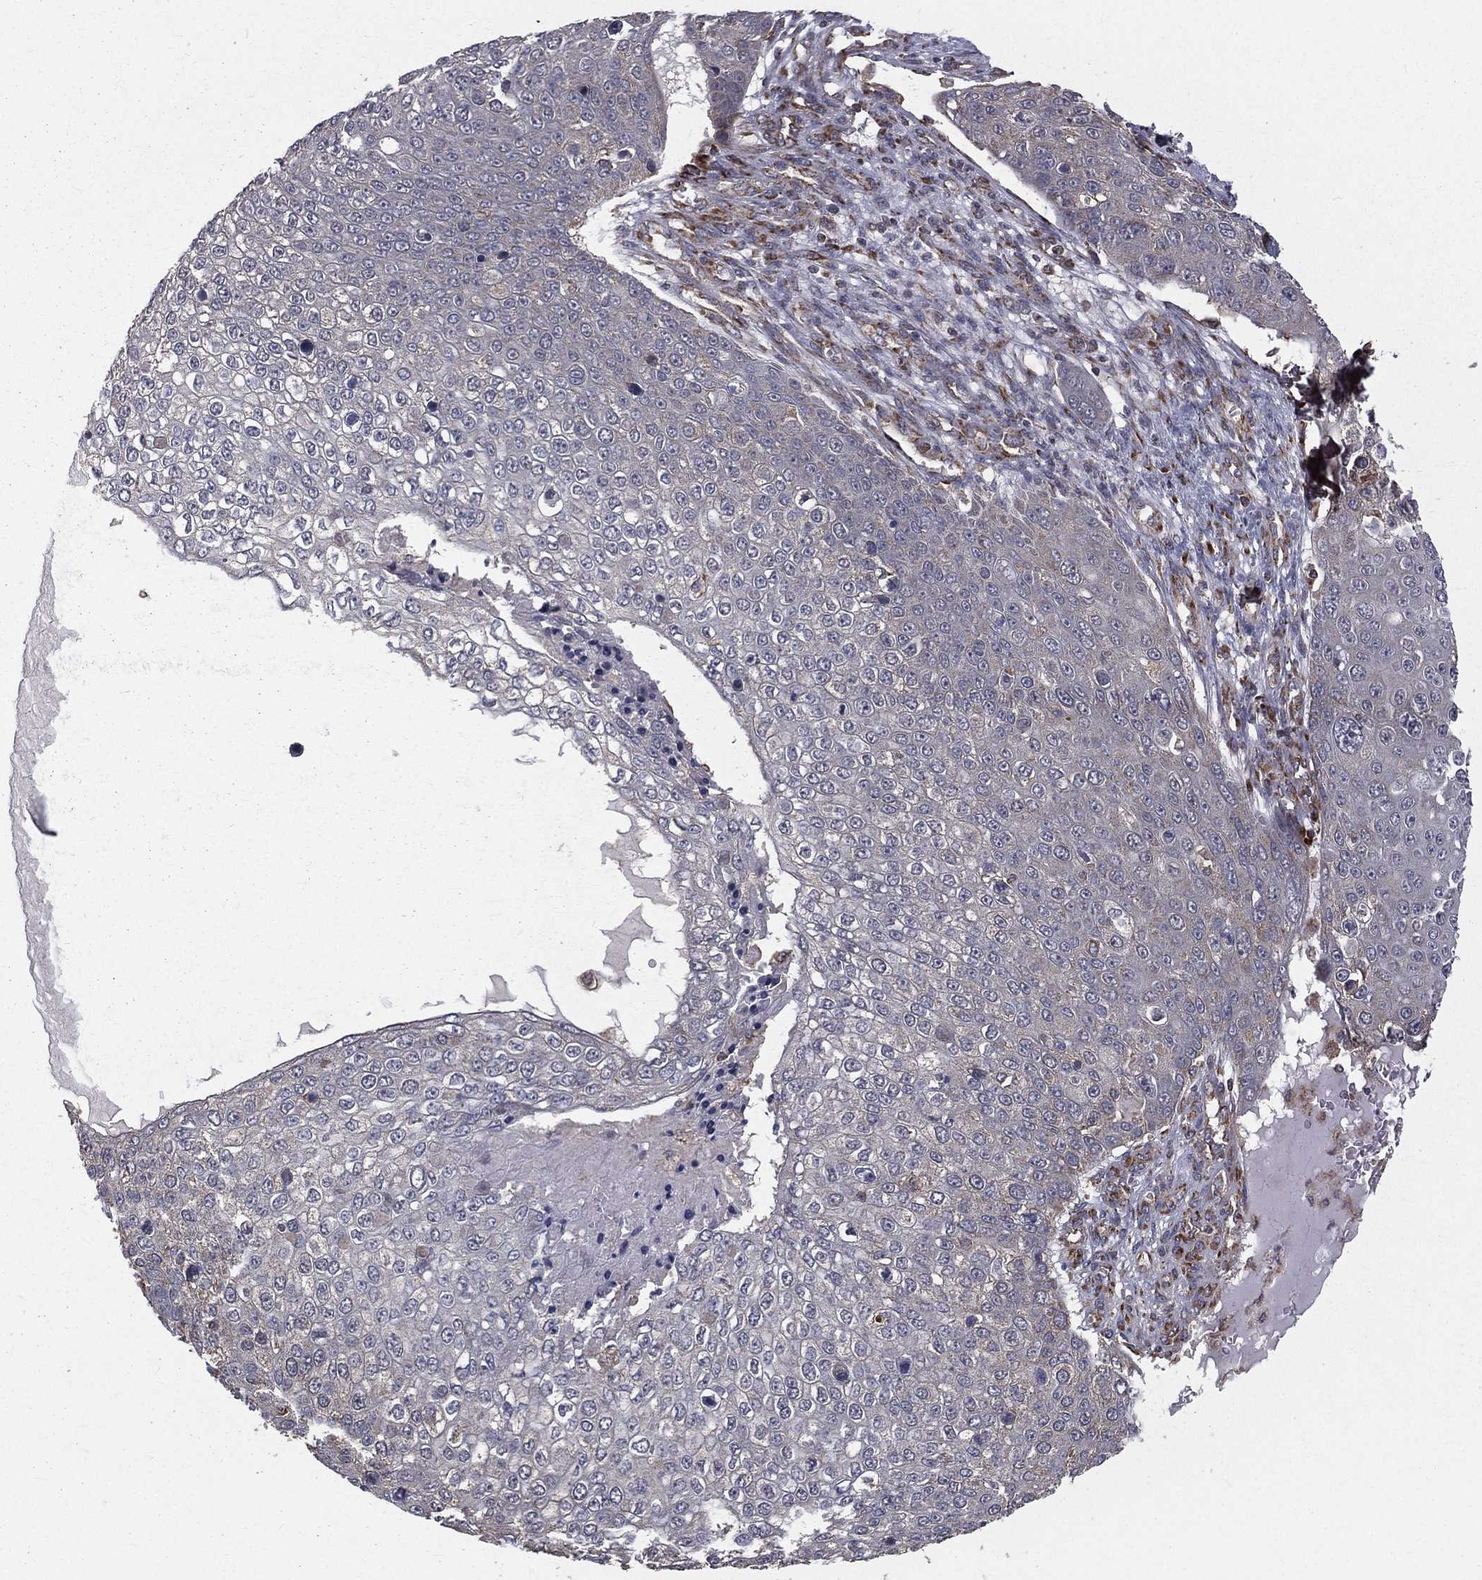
{"staining": {"intensity": "negative", "quantity": "none", "location": "none"}, "tissue": "skin cancer", "cell_type": "Tumor cells", "image_type": "cancer", "snomed": [{"axis": "morphology", "description": "Squamous cell carcinoma, NOS"}, {"axis": "topography", "description": "Skin"}], "caption": "Immunohistochemistry of human skin cancer (squamous cell carcinoma) displays no expression in tumor cells.", "gene": "OLFML1", "patient": {"sex": "male", "age": 71}}